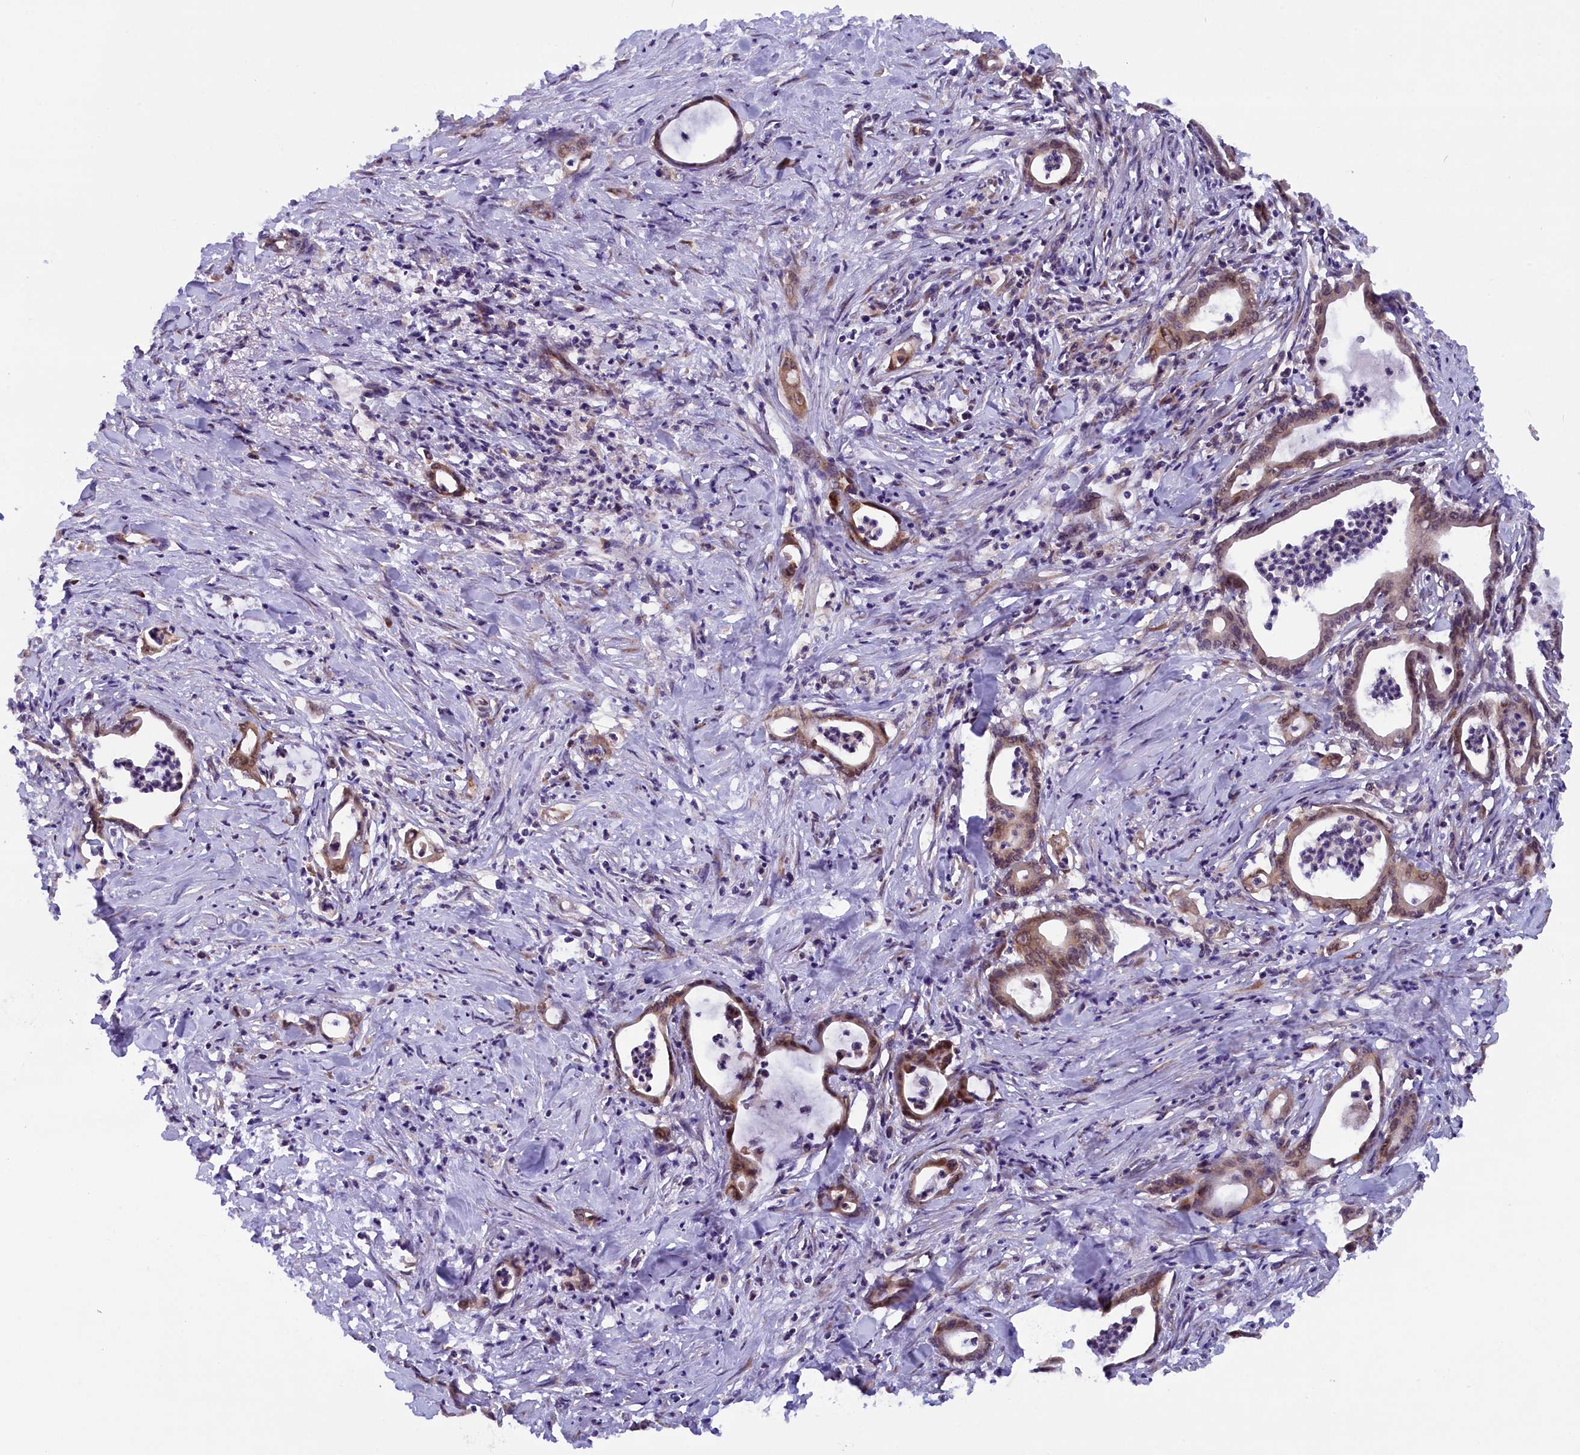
{"staining": {"intensity": "moderate", "quantity": ">75%", "location": "cytoplasmic/membranous"}, "tissue": "pancreatic cancer", "cell_type": "Tumor cells", "image_type": "cancer", "snomed": [{"axis": "morphology", "description": "Adenocarcinoma, NOS"}, {"axis": "topography", "description": "Pancreas"}], "caption": "Pancreatic cancer stained with immunohistochemistry (IHC) displays moderate cytoplasmic/membranous staining in approximately >75% of tumor cells. The staining was performed using DAB, with brown indicating positive protein expression. Nuclei are stained blue with hematoxylin.", "gene": "CCDC9B", "patient": {"sex": "female", "age": 55}}